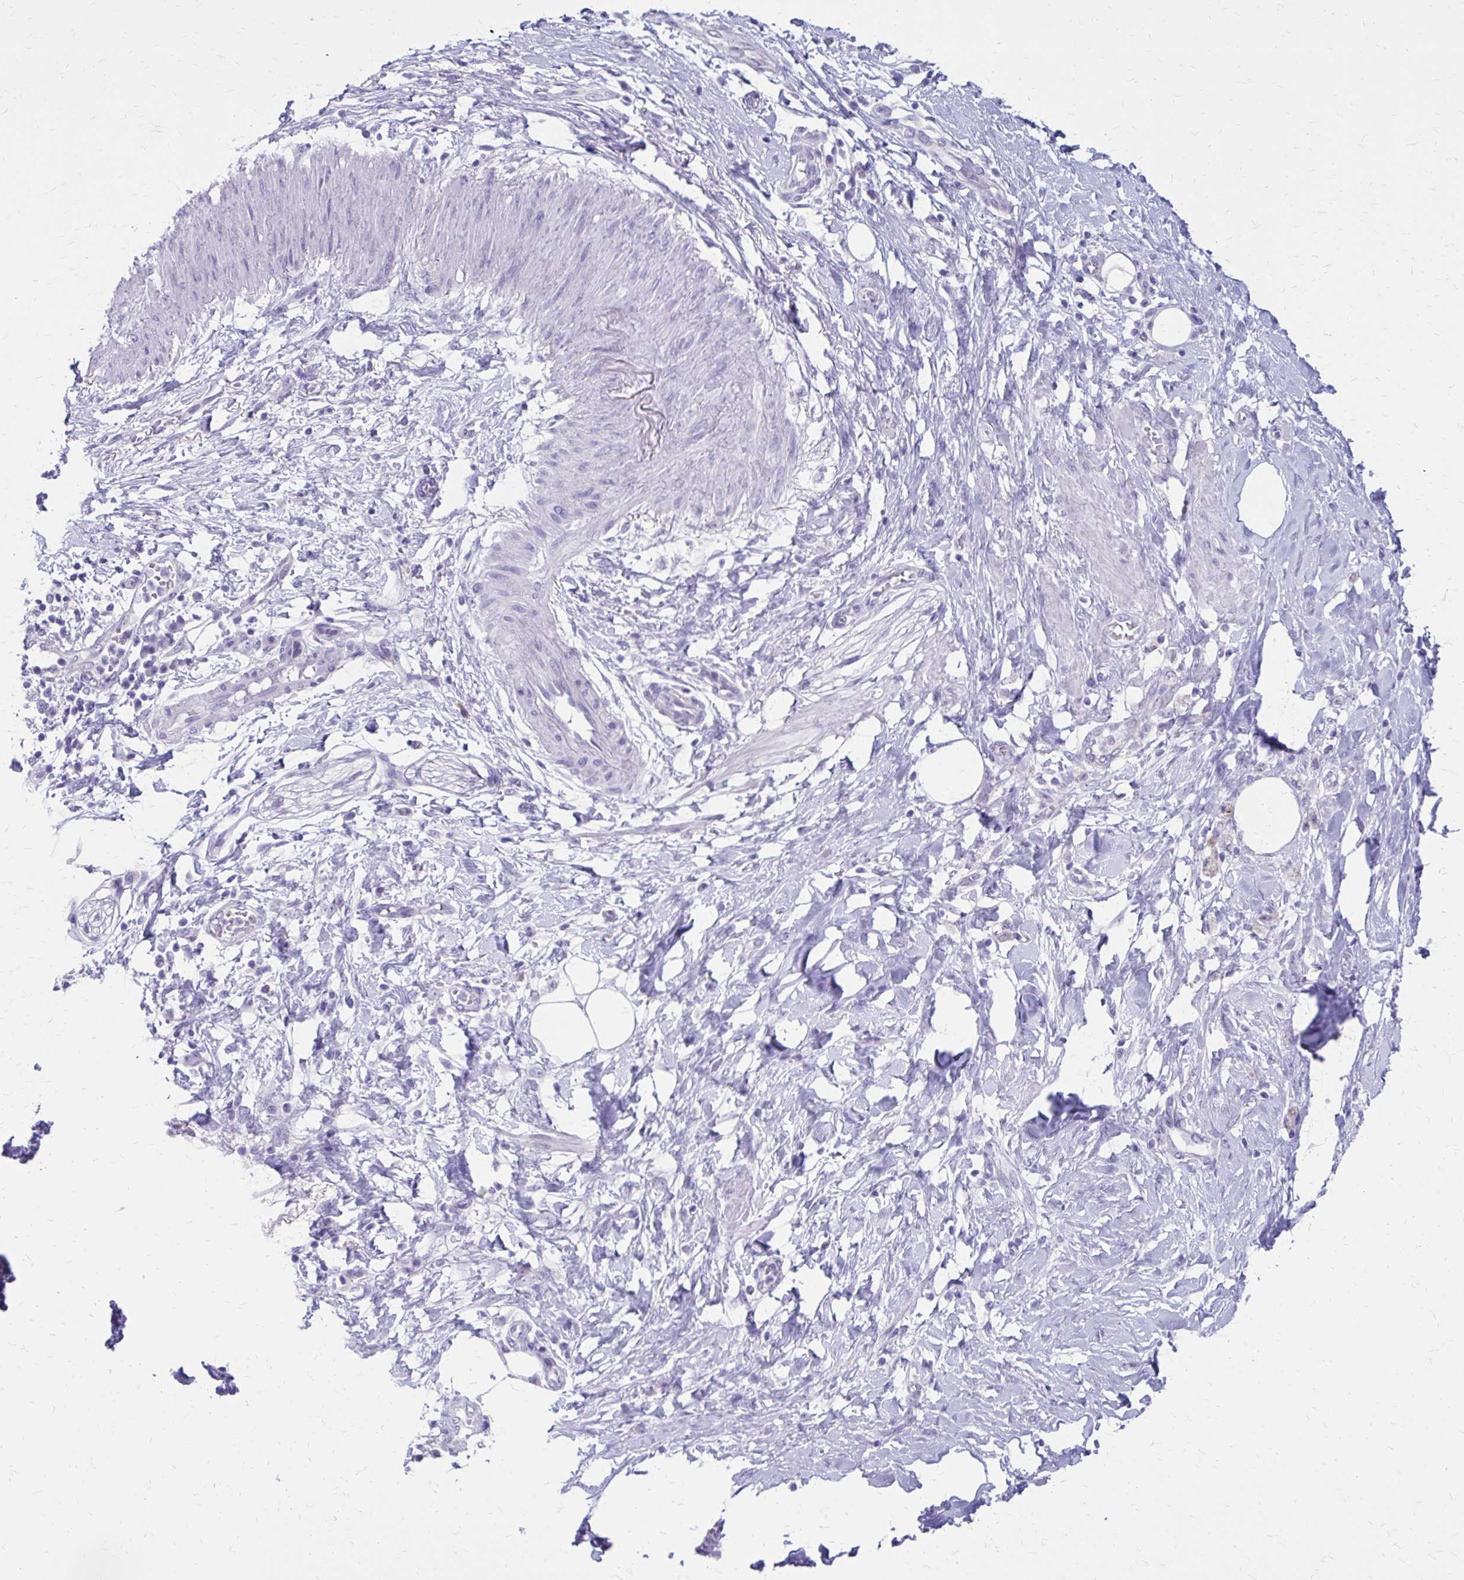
{"staining": {"intensity": "negative", "quantity": "none", "location": "none"}, "tissue": "pancreatic cancer", "cell_type": "Tumor cells", "image_type": "cancer", "snomed": [{"axis": "morphology", "description": "Adenocarcinoma, NOS"}, {"axis": "topography", "description": "Pancreas"}], "caption": "IHC image of pancreatic adenocarcinoma stained for a protein (brown), which displays no staining in tumor cells.", "gene": "LCN15", "patient": {"sex": "female", "age": 72}}